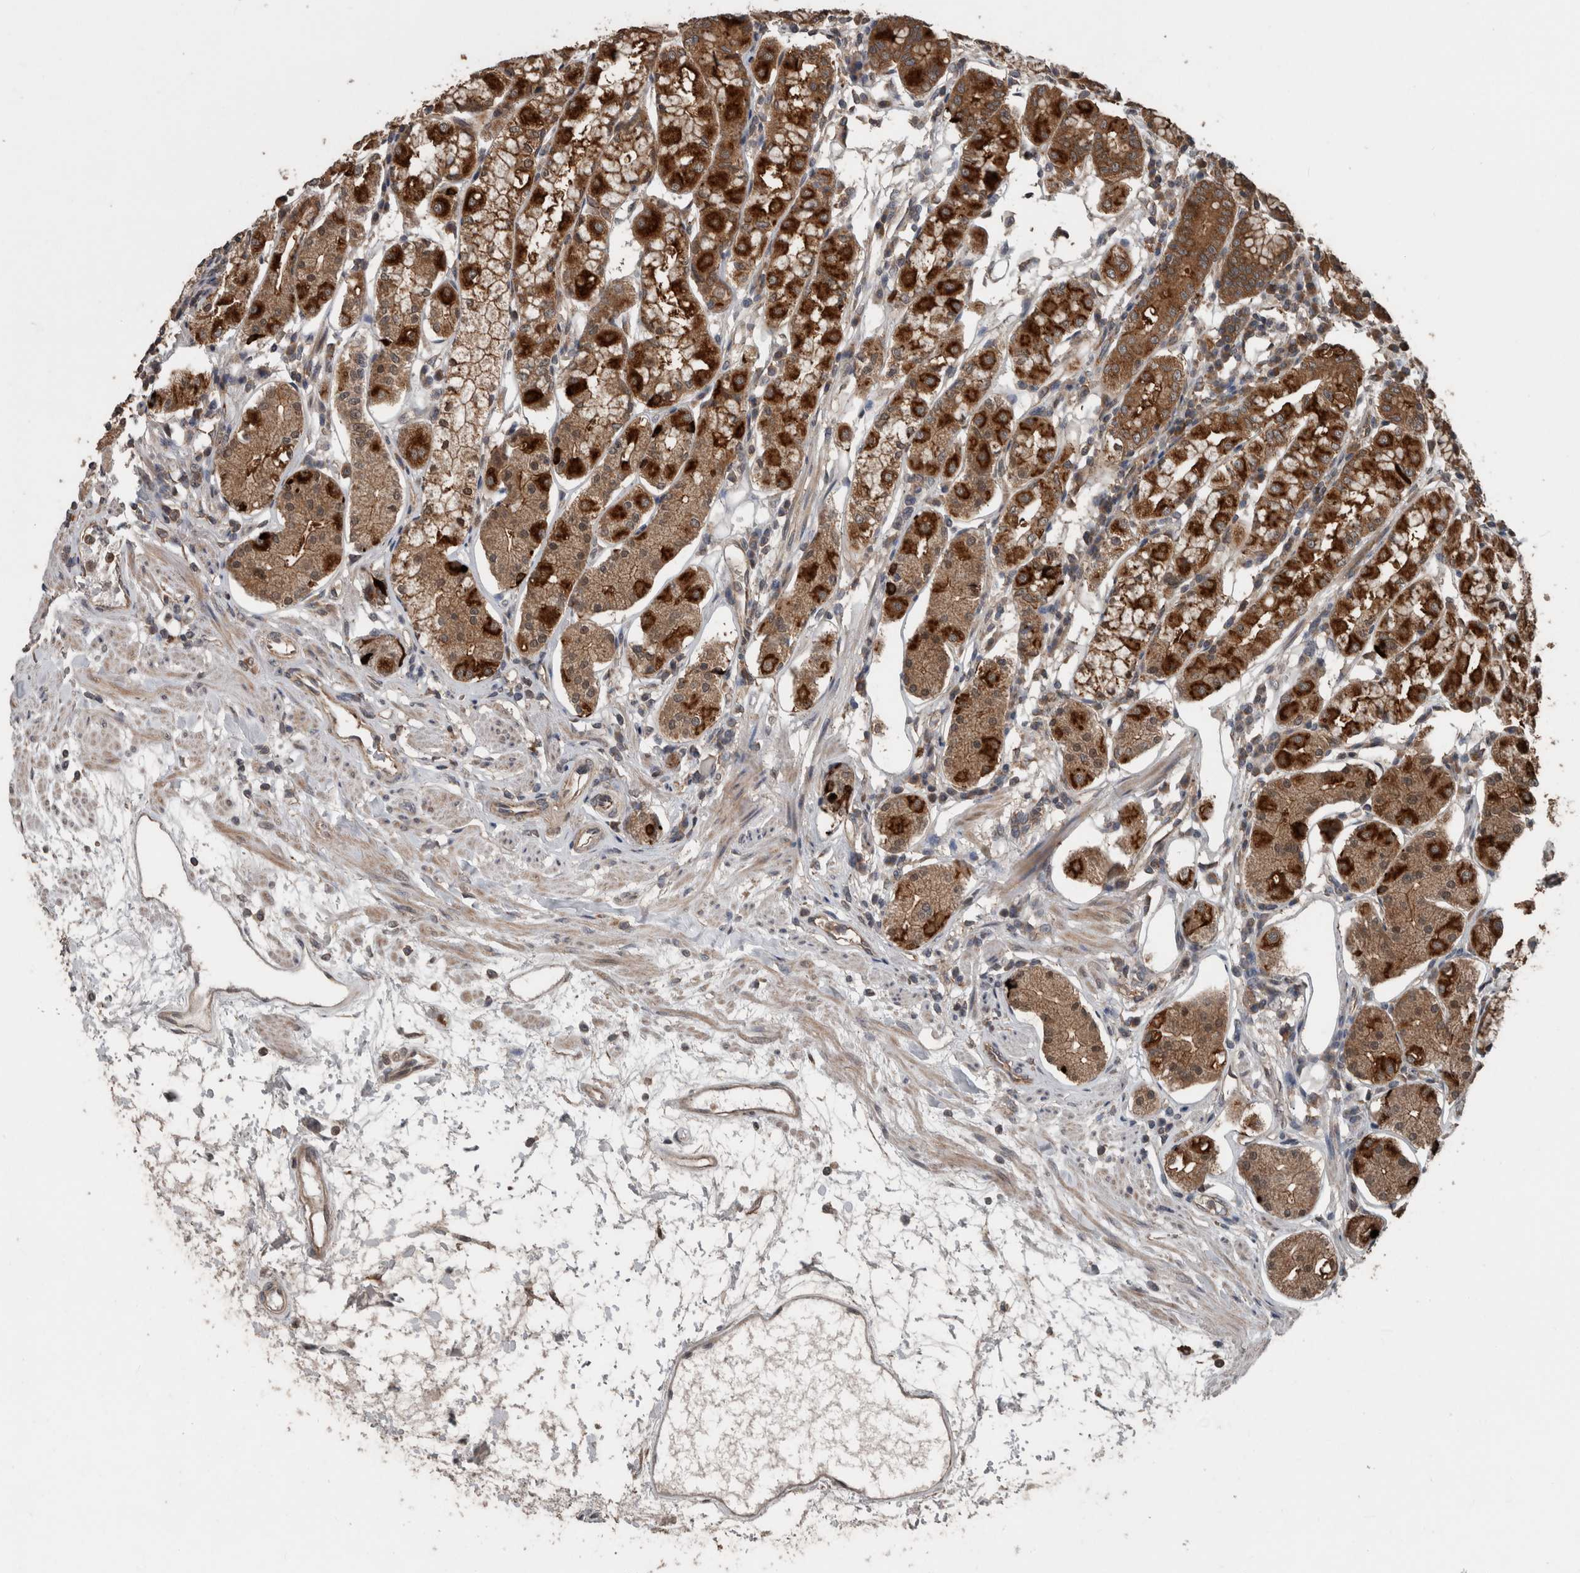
{"staining": {"intensity": "strong", "quantity": ">75%", "location": "cytoplasmic/membranous,nuclear"}, "tissue": "stomach", "cell_type": "Glandular cells", "image_type": "normal", "snomed": [{"axis": "morphology", "description": "Normal tissue, NOS"}, {"axis": "topography", "description": "Stomach"}, {"axis": "topography", "description": "Stomach, lower"}], "caption": "The image displays staining of normal stomach, revealing strong cytoplasmic/membranous,nuclear protein expression (brown color) within glandular cells.", "gene": "RIOK3", "patient": {"sex": "female", "age": 56}}